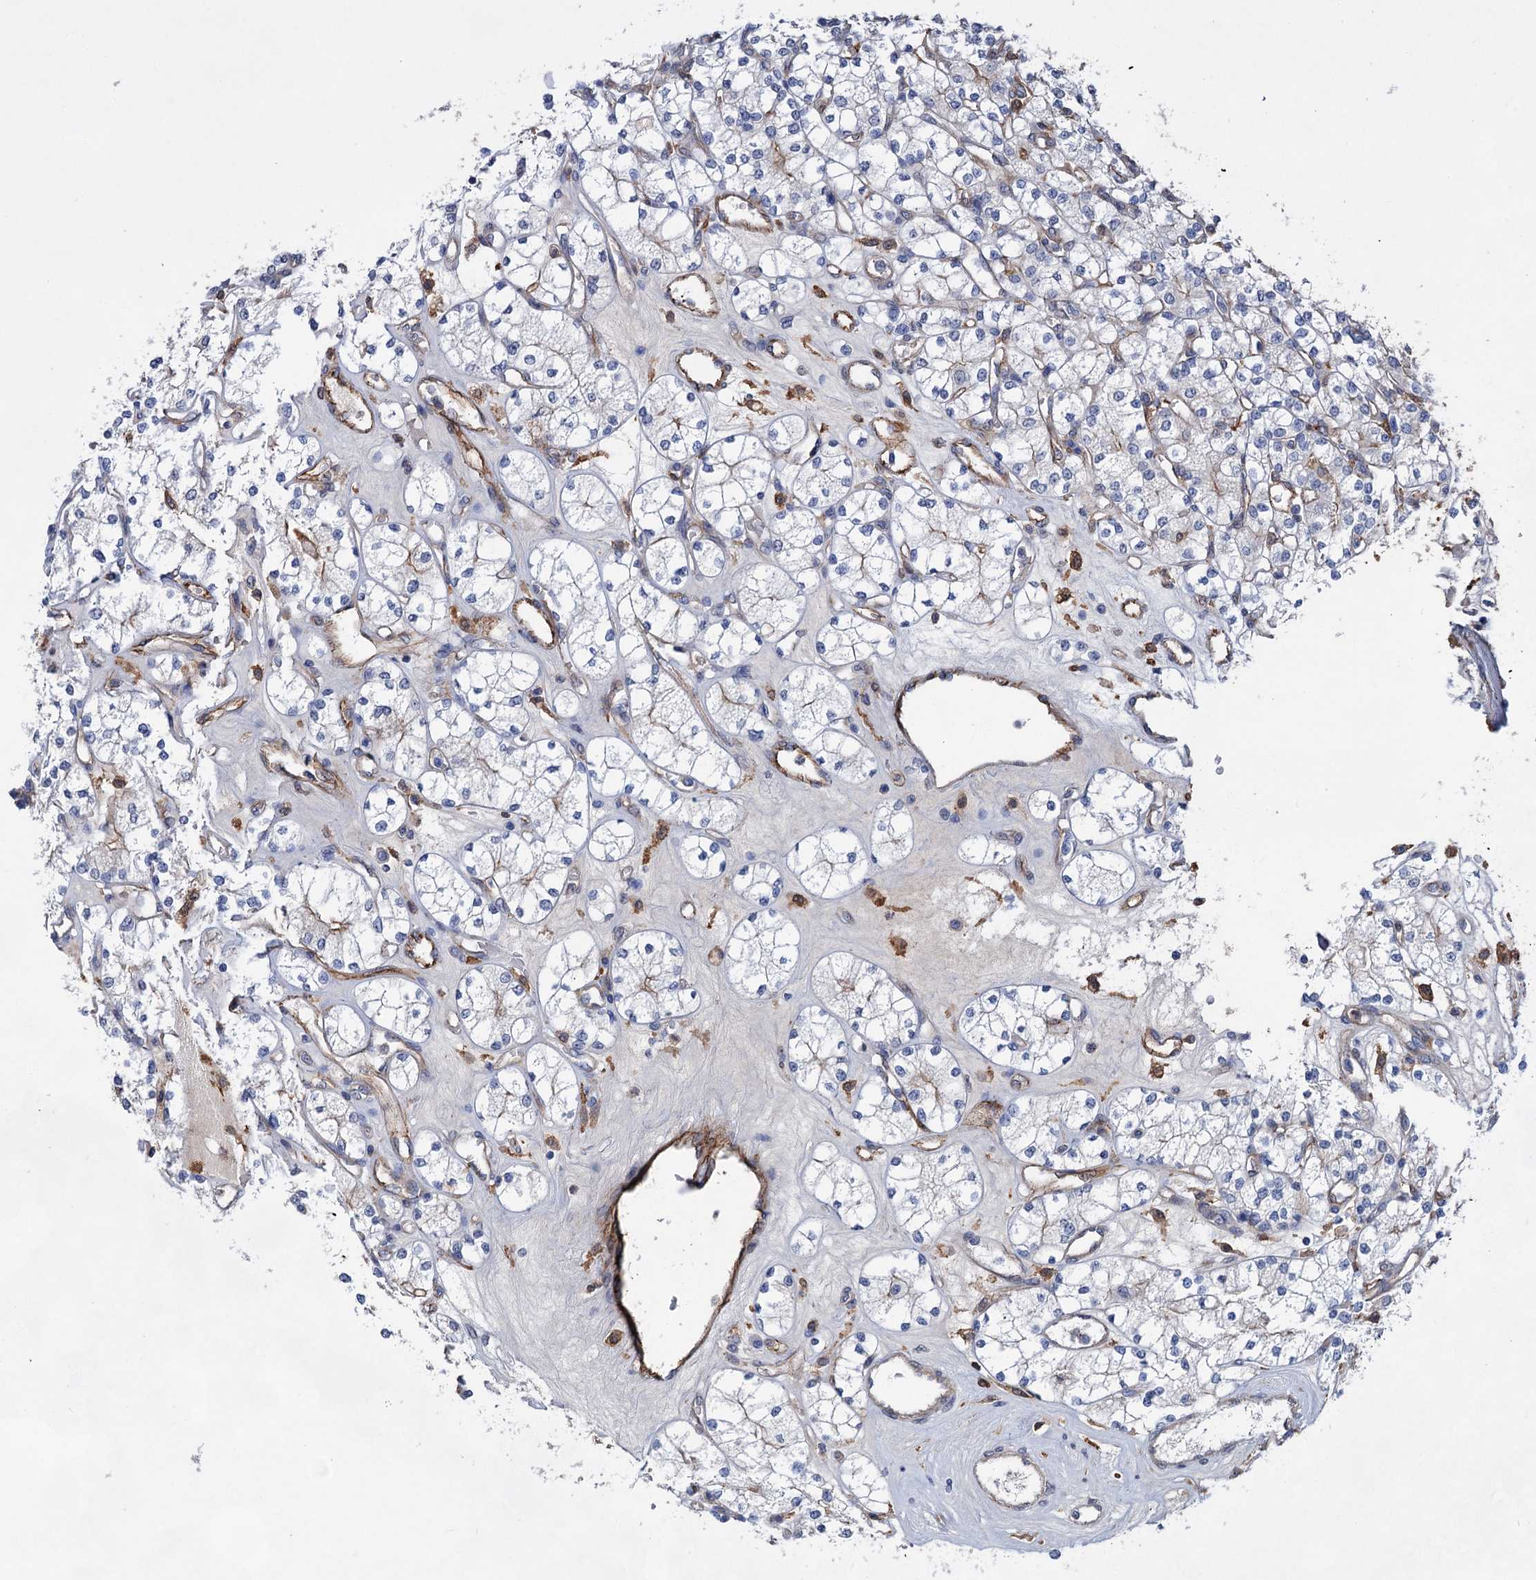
{"staining": {"intensity": "negative", "quantity": "none", "location": "none"}, "tissue": "renal cancer", "cell_type": "Tumor cells", "image_type": "cancer", "snomed": [{"axis": "morphology", "description": "Adenocarcinoma, NOS"}, {"axis": "topography", "description": "Kidney"}], "caption": "High power microscopy micrograph of an IHC micrograph of renal adenocarcinoma, revealing no significant expression in tumor cells.", "gene": "TMTC3", "patient": {"sex": "male", "age": 77}}